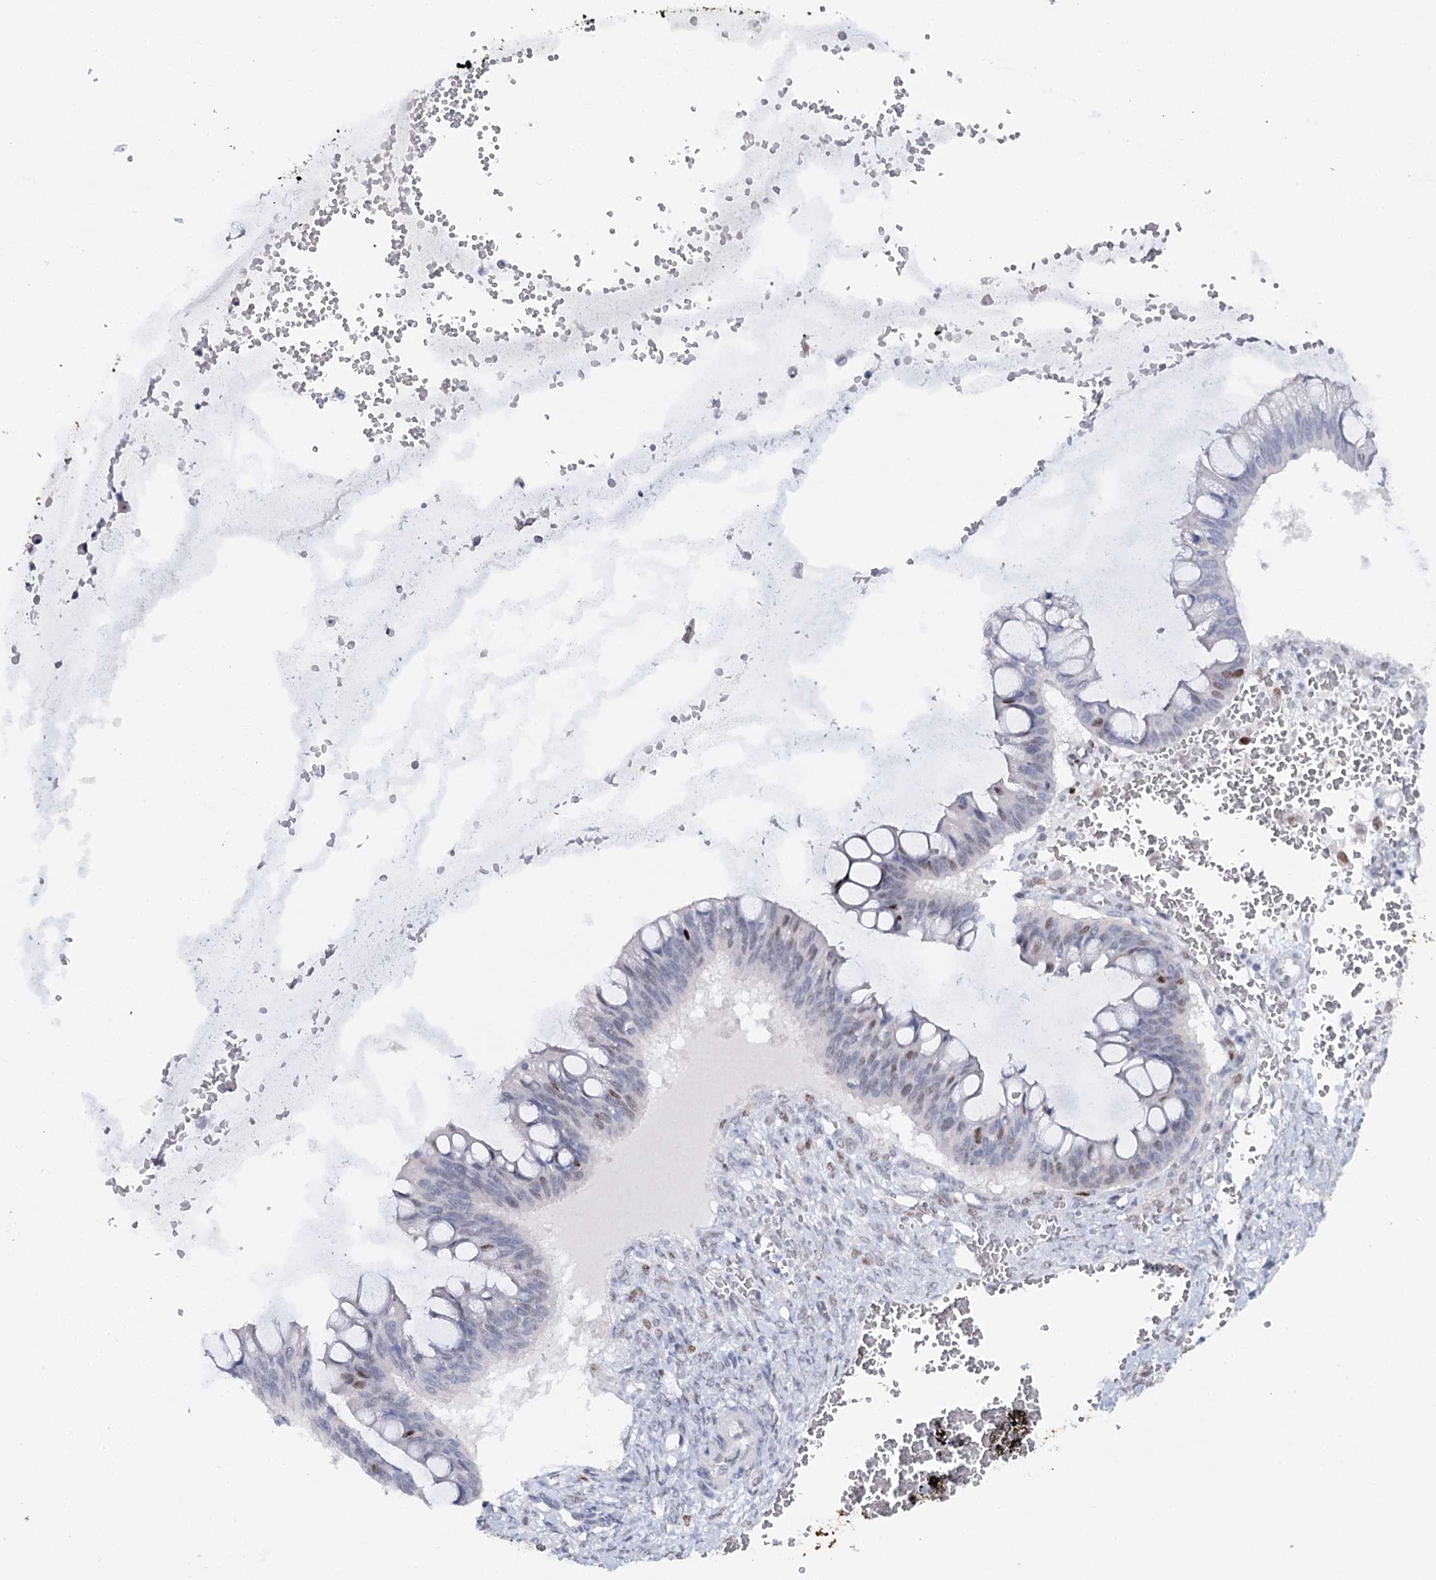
{"staining": {"intensity": "moderate", "quantity": "<25%", "location": "nuclear"}, "tissue": "ovarian cancer", "cell_type": "Tumor cells", "image_type": "cancer", "snomed": [{"axis": "morphology", "description": "Cystadenocarcinoma, mucinous, NOS"}, {"axis": "topography", "description": "Ovary"}], "caption": "The histopathology image reveals a brown stain indicating the presence of a protein in the nuclear of tumor cells in ovarian cancer.", "gene": "TP53", "patient": {"sex": "female", "age": 73}}